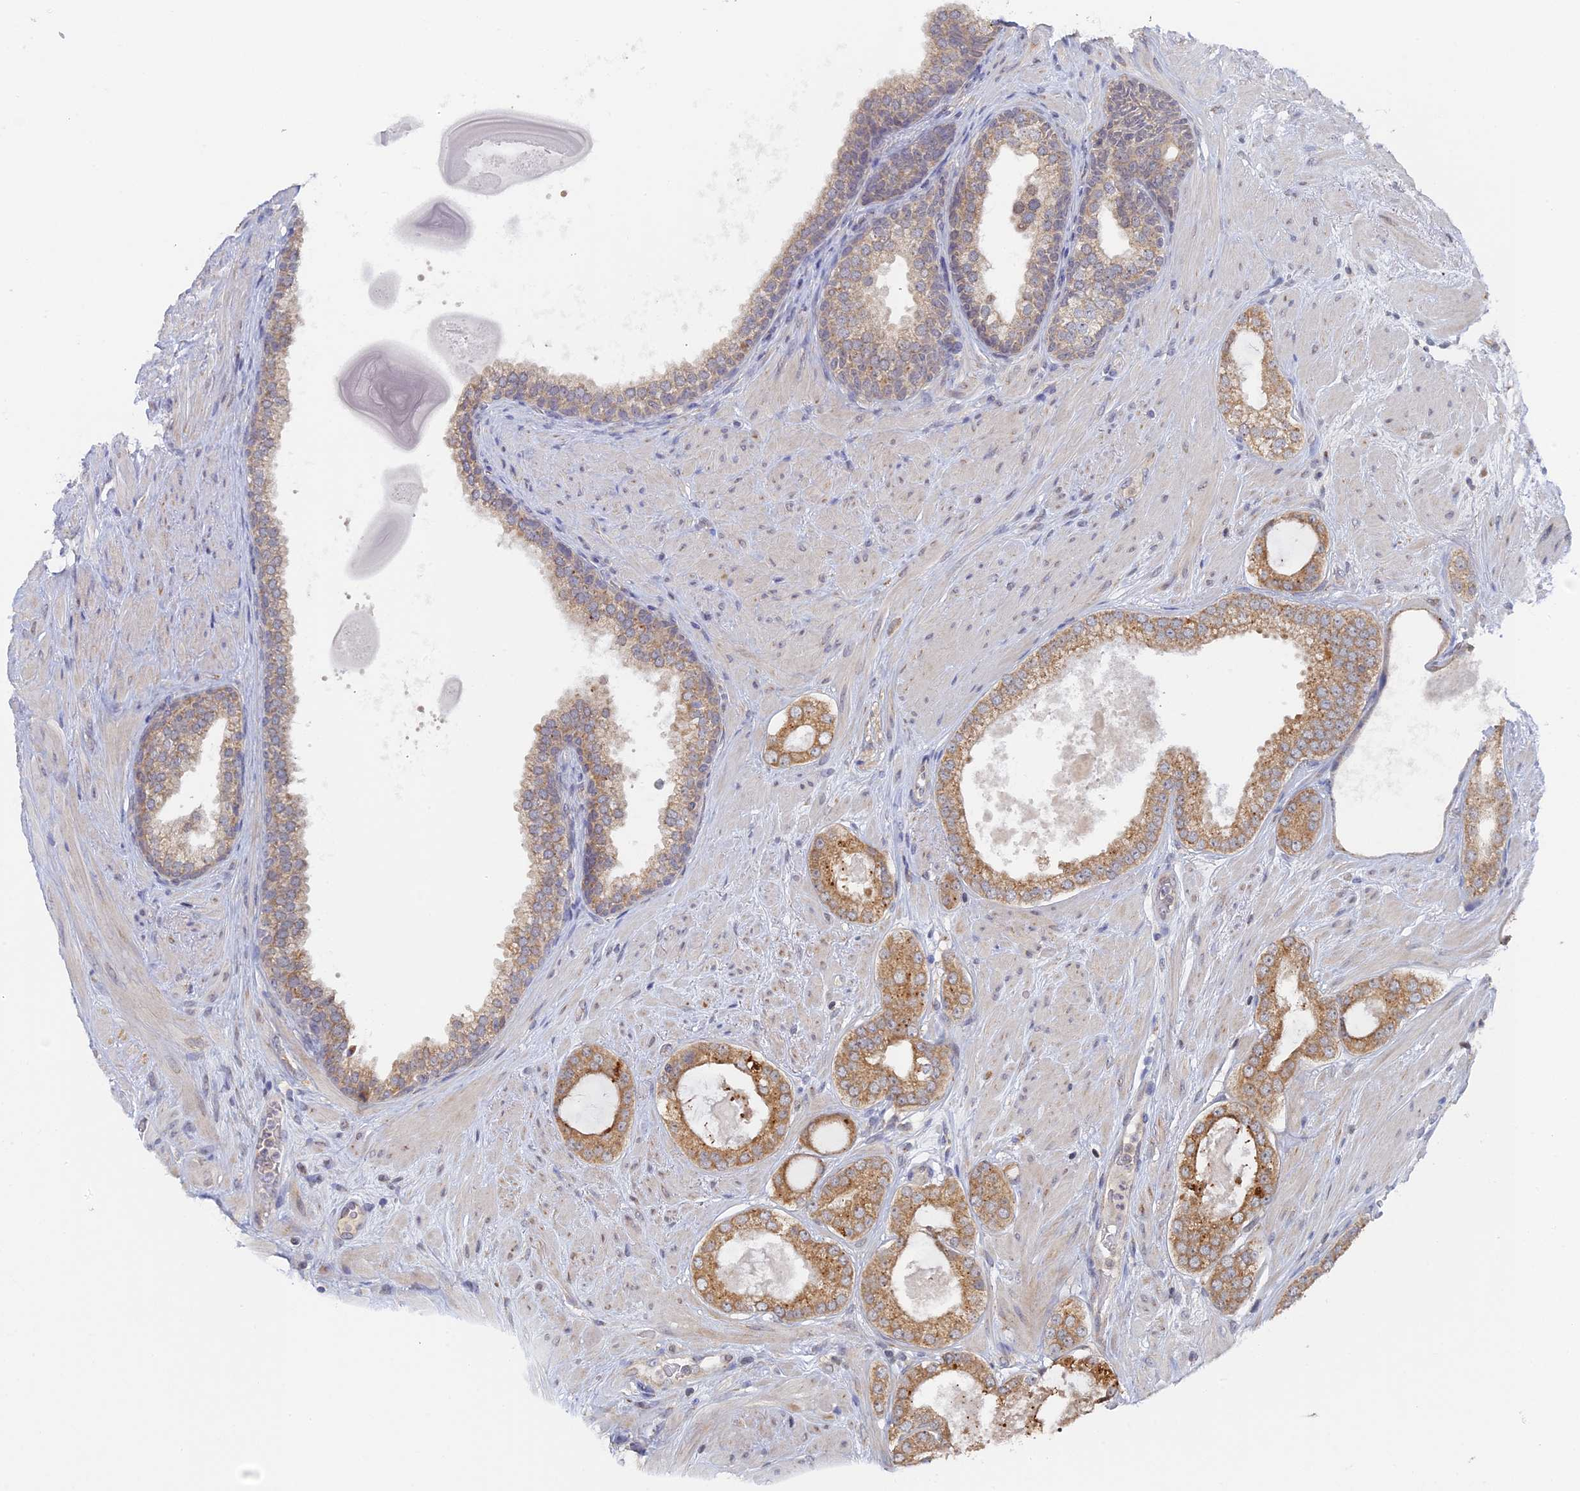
{"staining": {"intensity": "moderate", "quantity": ">75%", "location": "cytoplasmic/membranous"}, "tissue": "prostate cancer", "cell_type": "Tumor cells", "image_type": "cancer", "snomed": [{"axis": "morphology", "description": "Adenocarcinoma, High grade"}, {"axis": "topography", "description": "Prostate"}], "caption": "The photomicrograph shows staining of prostate adenocarcinoma (high-grade), revealing moderate cytoplasmic/membranous protein positivity (brown color) within tumor cells.", "gene": "MIGA2", "patient": {"sex": "male", "age": 65}}